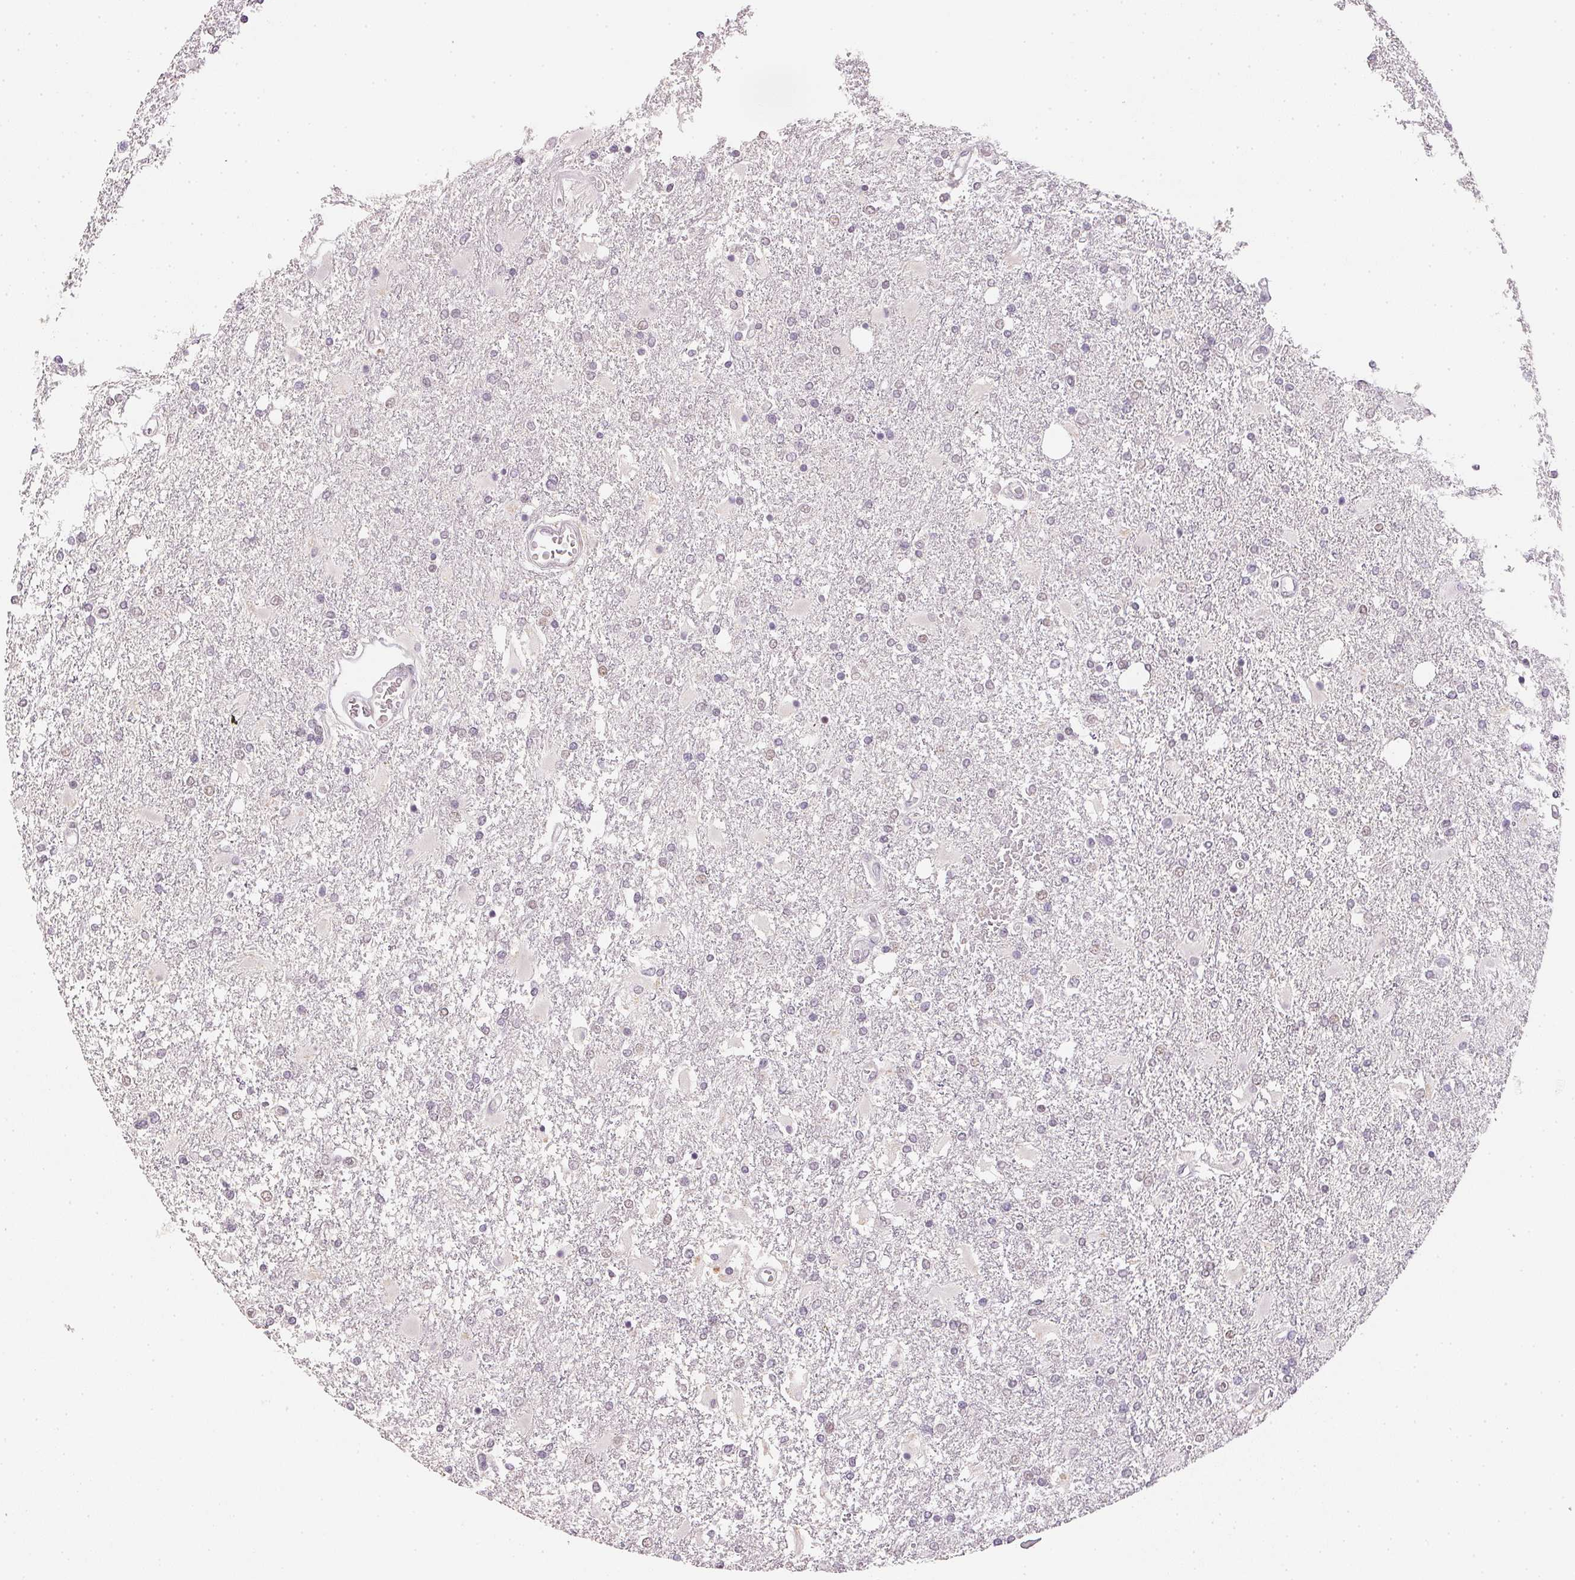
{"staining": {"intensity": "negative", "quantity": "none", "location": "none"}, "tissue": "glioma", "cell_type": "Tumor cells", "image_type": "cancer", "snomed": [{"axis": "morphology", "description": "Glioma, malignant, High grade"}, {"axis": "topography", "description": "Cerebral cortex"}], "caption": "Immunohistochemistry image of glioma stained for a protein (brown), which shows no positivity in tumor cells.", "gene": "POLR3G", "patient": {"sex": "male", "age": 79}}